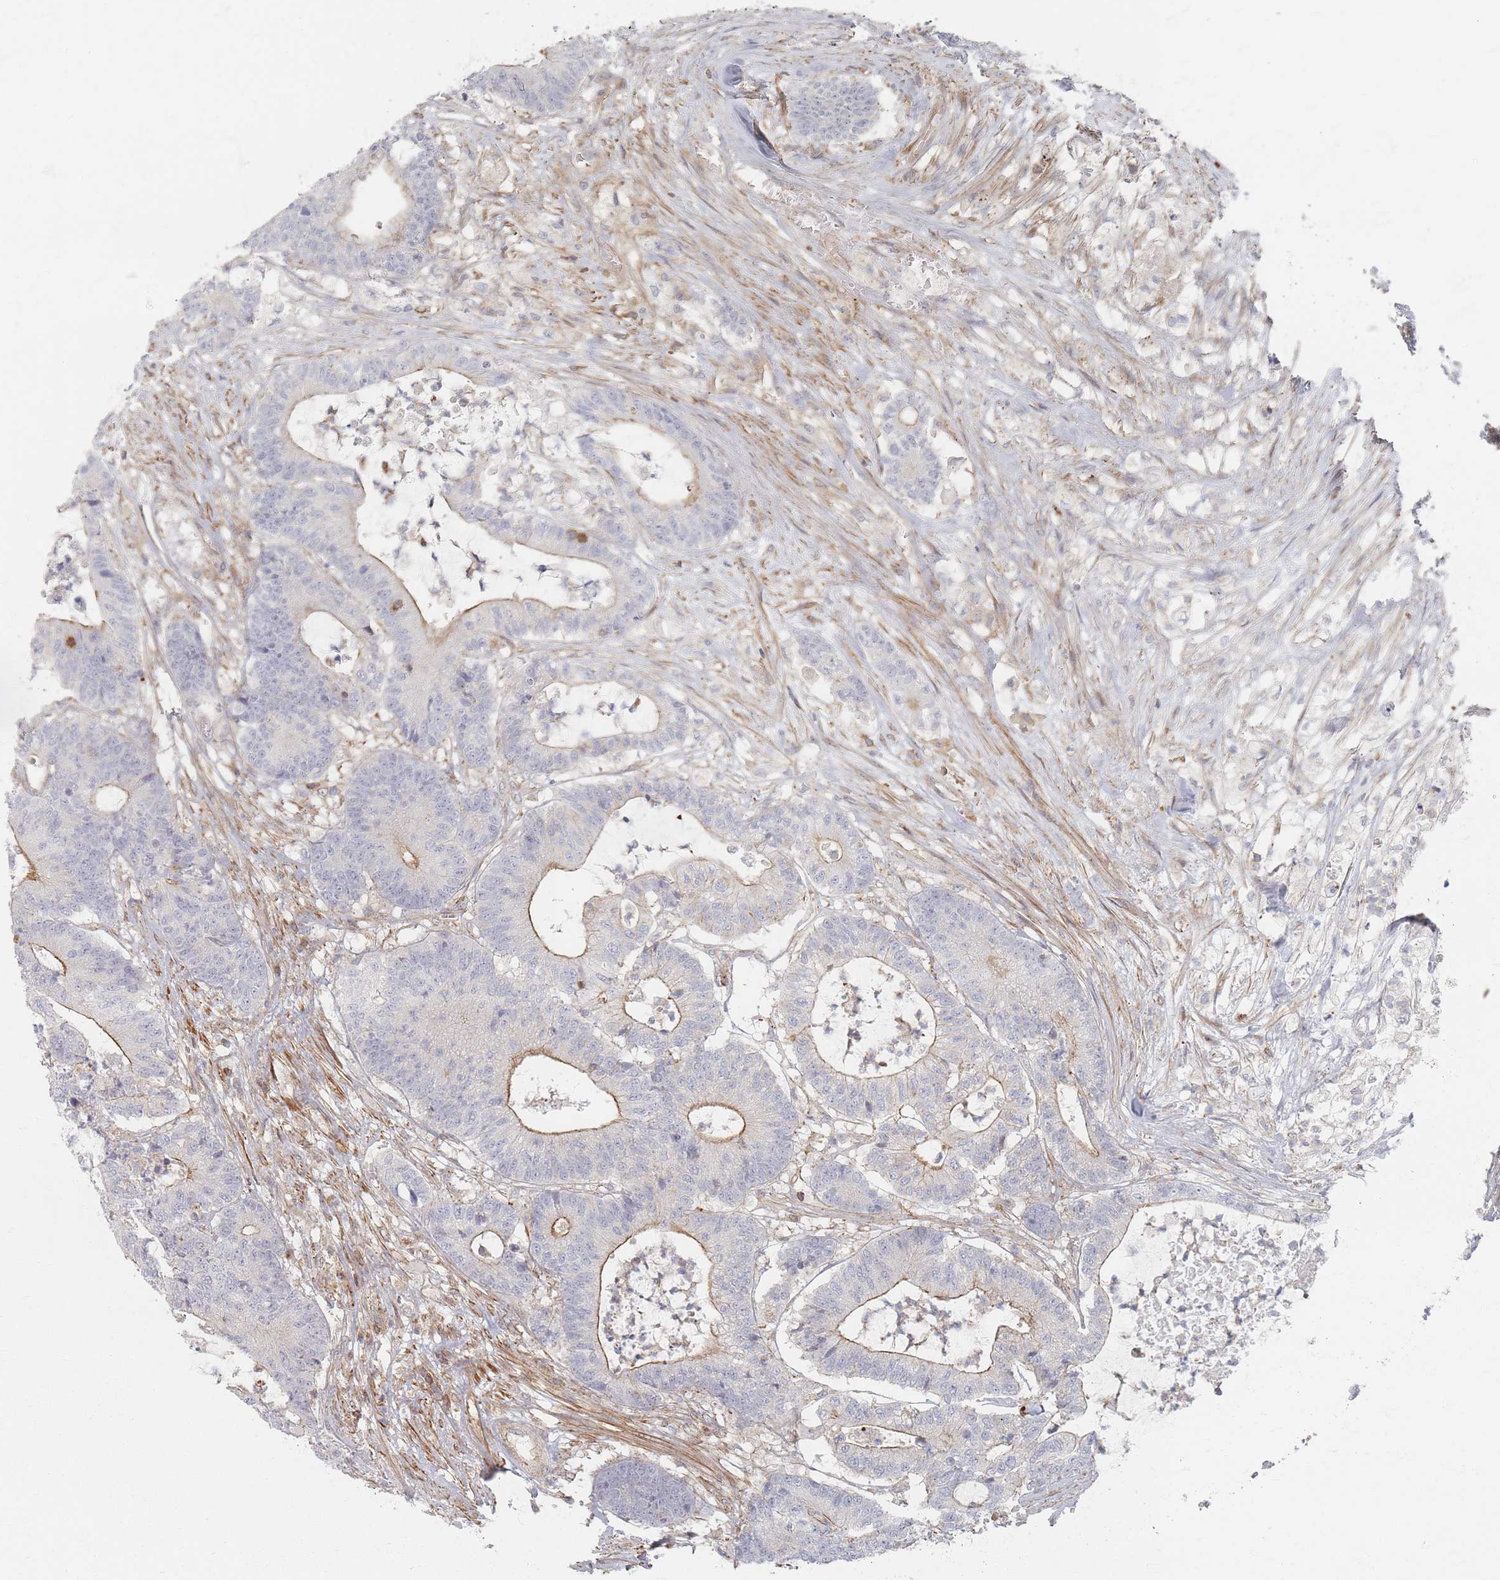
{"staining": {"intensity": "moderate", "quantity": ">75%", "location": "cytoplasmic/membranous"}, "tissue": "colorectal cancer", "cell_type": "Tumor cells", "image_type": "cancer", "snomed": [{"axis": "morphology", "description": "Adenocarcinoma, NOS"}, {"axis": "topography", "description": "Colon"}], "caption": "Colorectal adenocarcinoma stained with a protein marker displays moderate staining in tumor cells.", "gene": "ZNF852", "patient": {"sex": "female", "age": 84}}